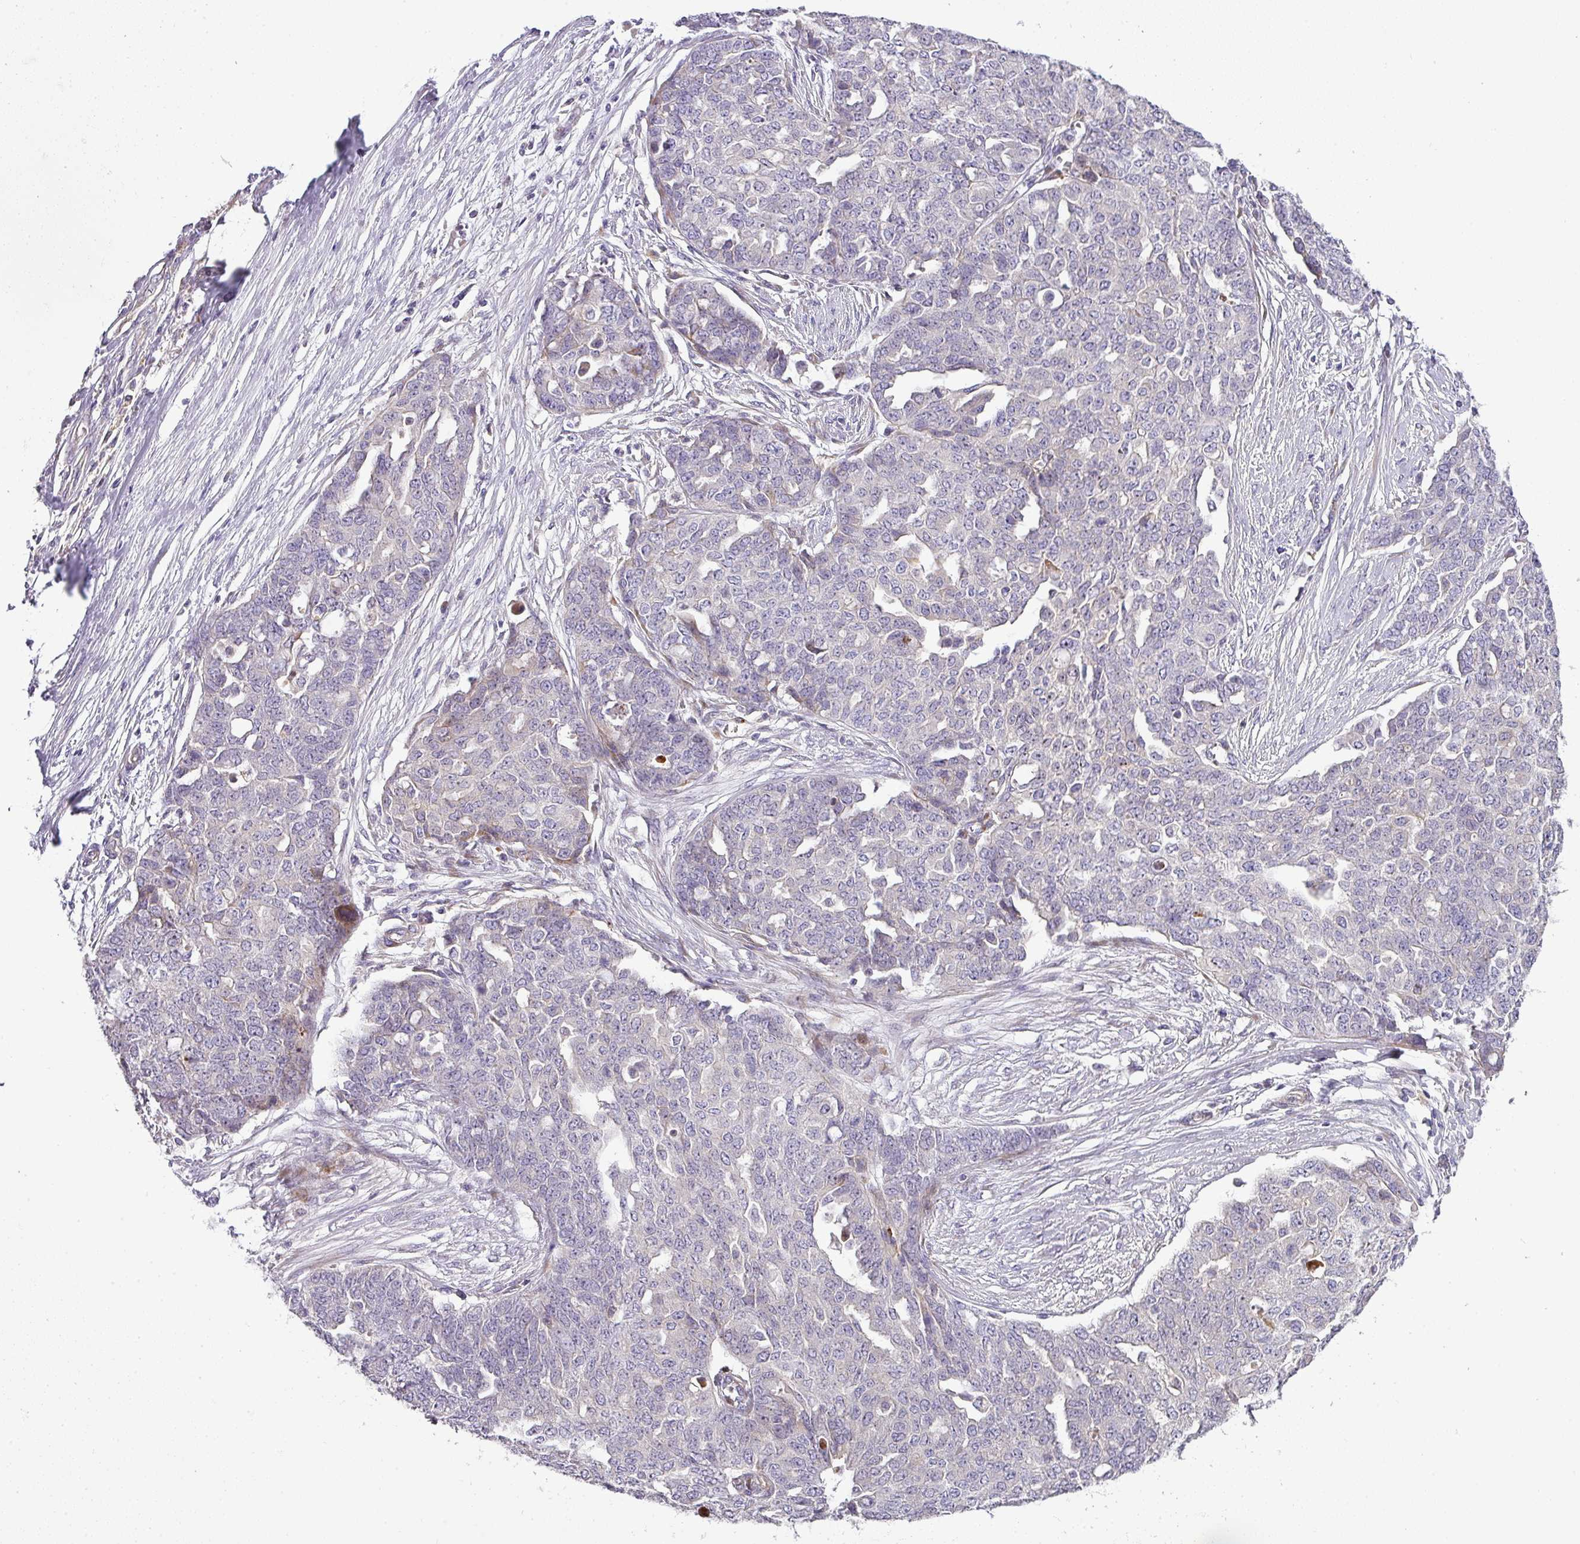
{"staining": {"intensity": "negative", "quantity": "none", "location": "none"}, "tissue": "ovarian cancer", "cell_type": "Tumor cells", "image_type": "cancer", "snomed": [{"axis": "morphology", "description": "Cystadenocarcinoma, serous, NOS"}, {"axis": "topography", "description": "Soft tissue"}, {"axis": "topography", "description": "Ovary"}], "caption": "A high-resolution image shows immunohistochemistry staining of ovarian serous cystadenocarcinoma, which demonstrates no significant positivity in tumor cells. (Brightfield microscopy of DAB (3,3'-diaminobenzidine) immunohistochemistry at high magnification).", "gene": "ATP6V1F", "patient": {"sex": "female", "age": 57}}